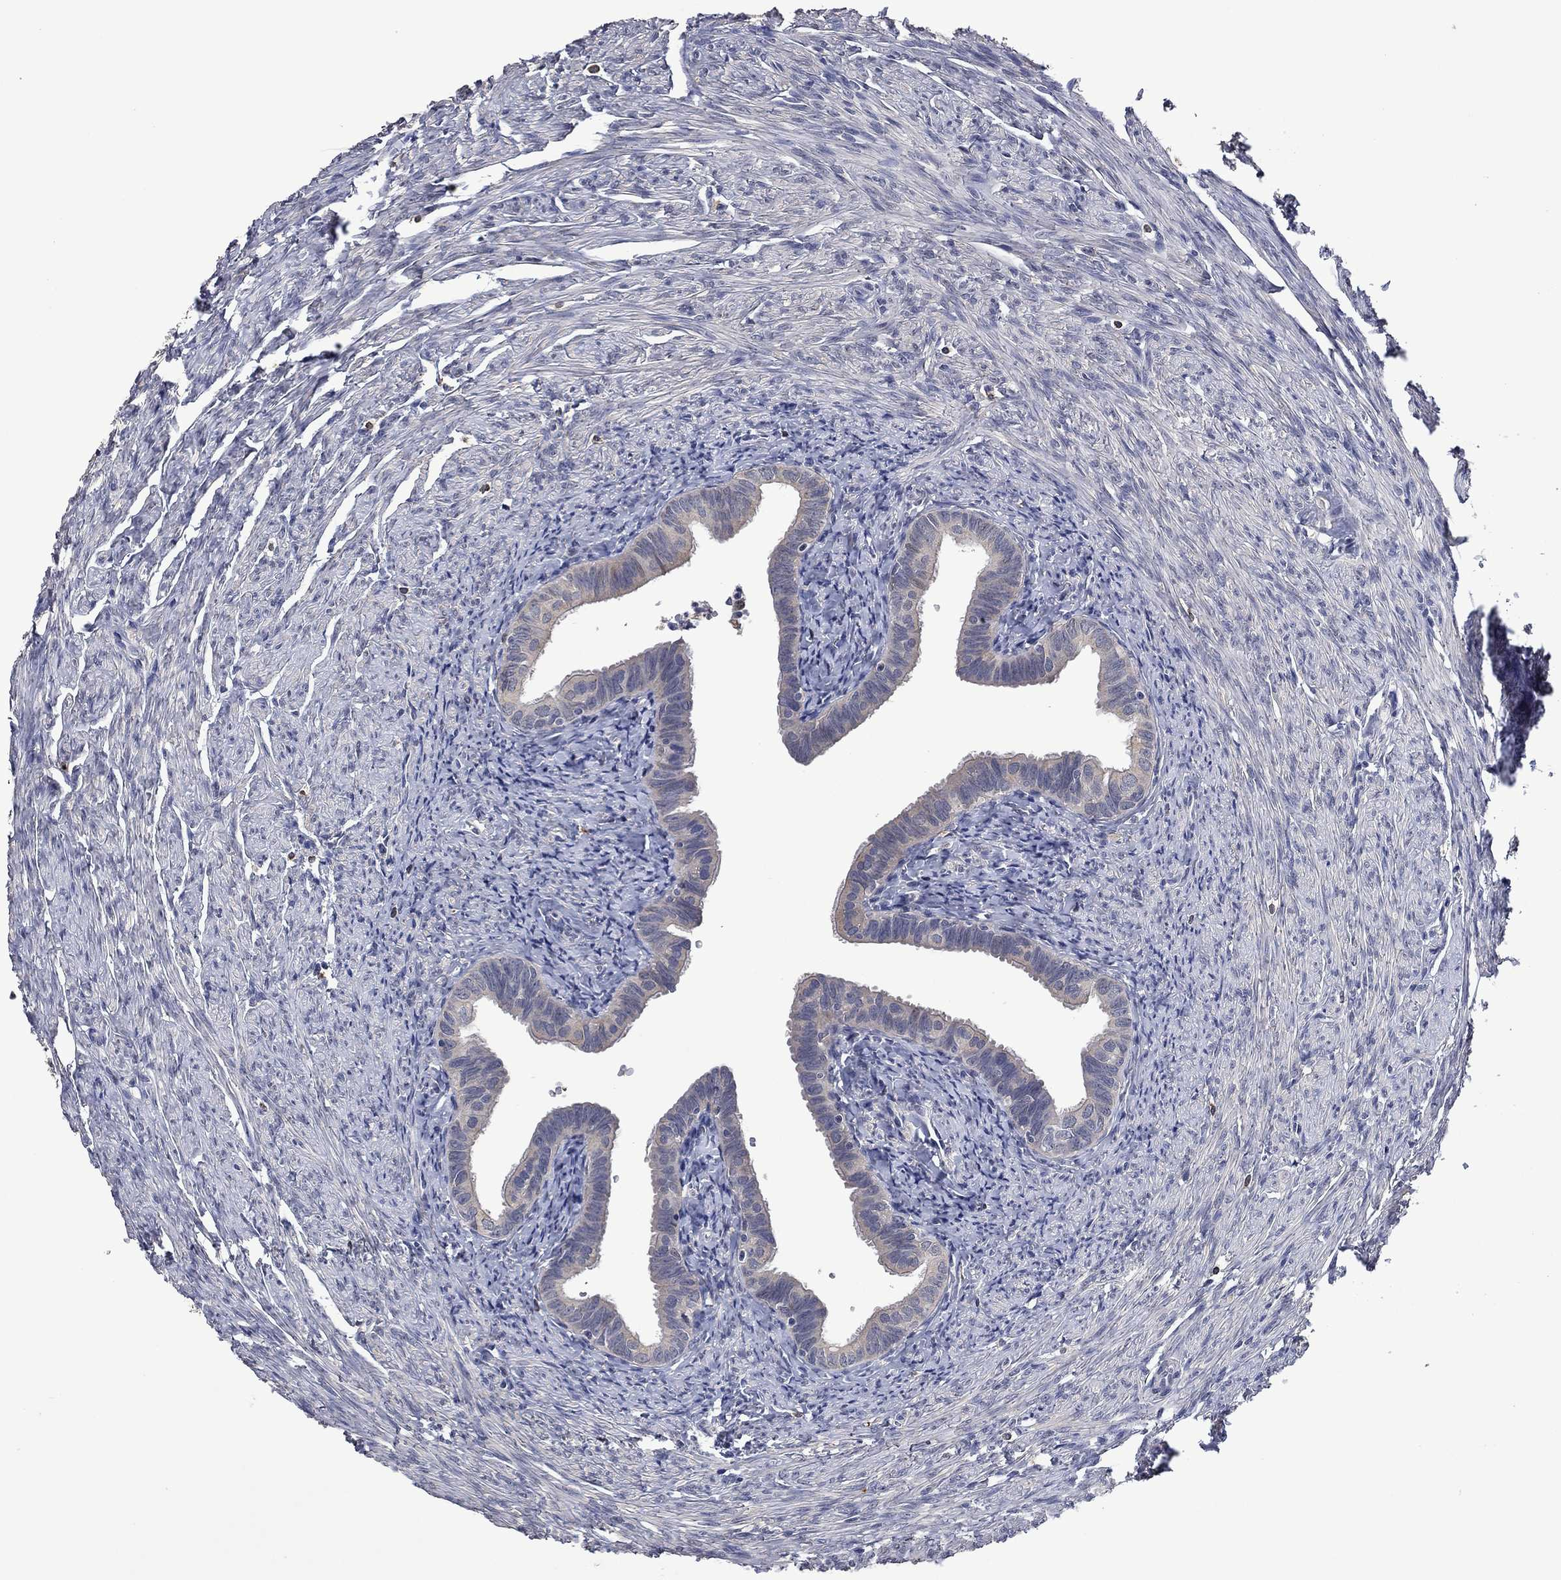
{"staining": {"intensity": "negative", "quantity": "none", "location": "none"}, "tissue": "fallopian tube", "cell_type": "Glandular cells", "image_type": "normal", "snomed": [{"axis": "morphology", "description": "Normal tissue, NOS"}, {"axis": "topography", "description": "Fallopian tube"}, {"axis": "topography", "description": "Ovary"}], "caption": "Fallopian tube stained for a protein using IHC reveals no staining glandular cells.", "gene": "PHKA1", "patient": {"sex": "female", "age": 57}}